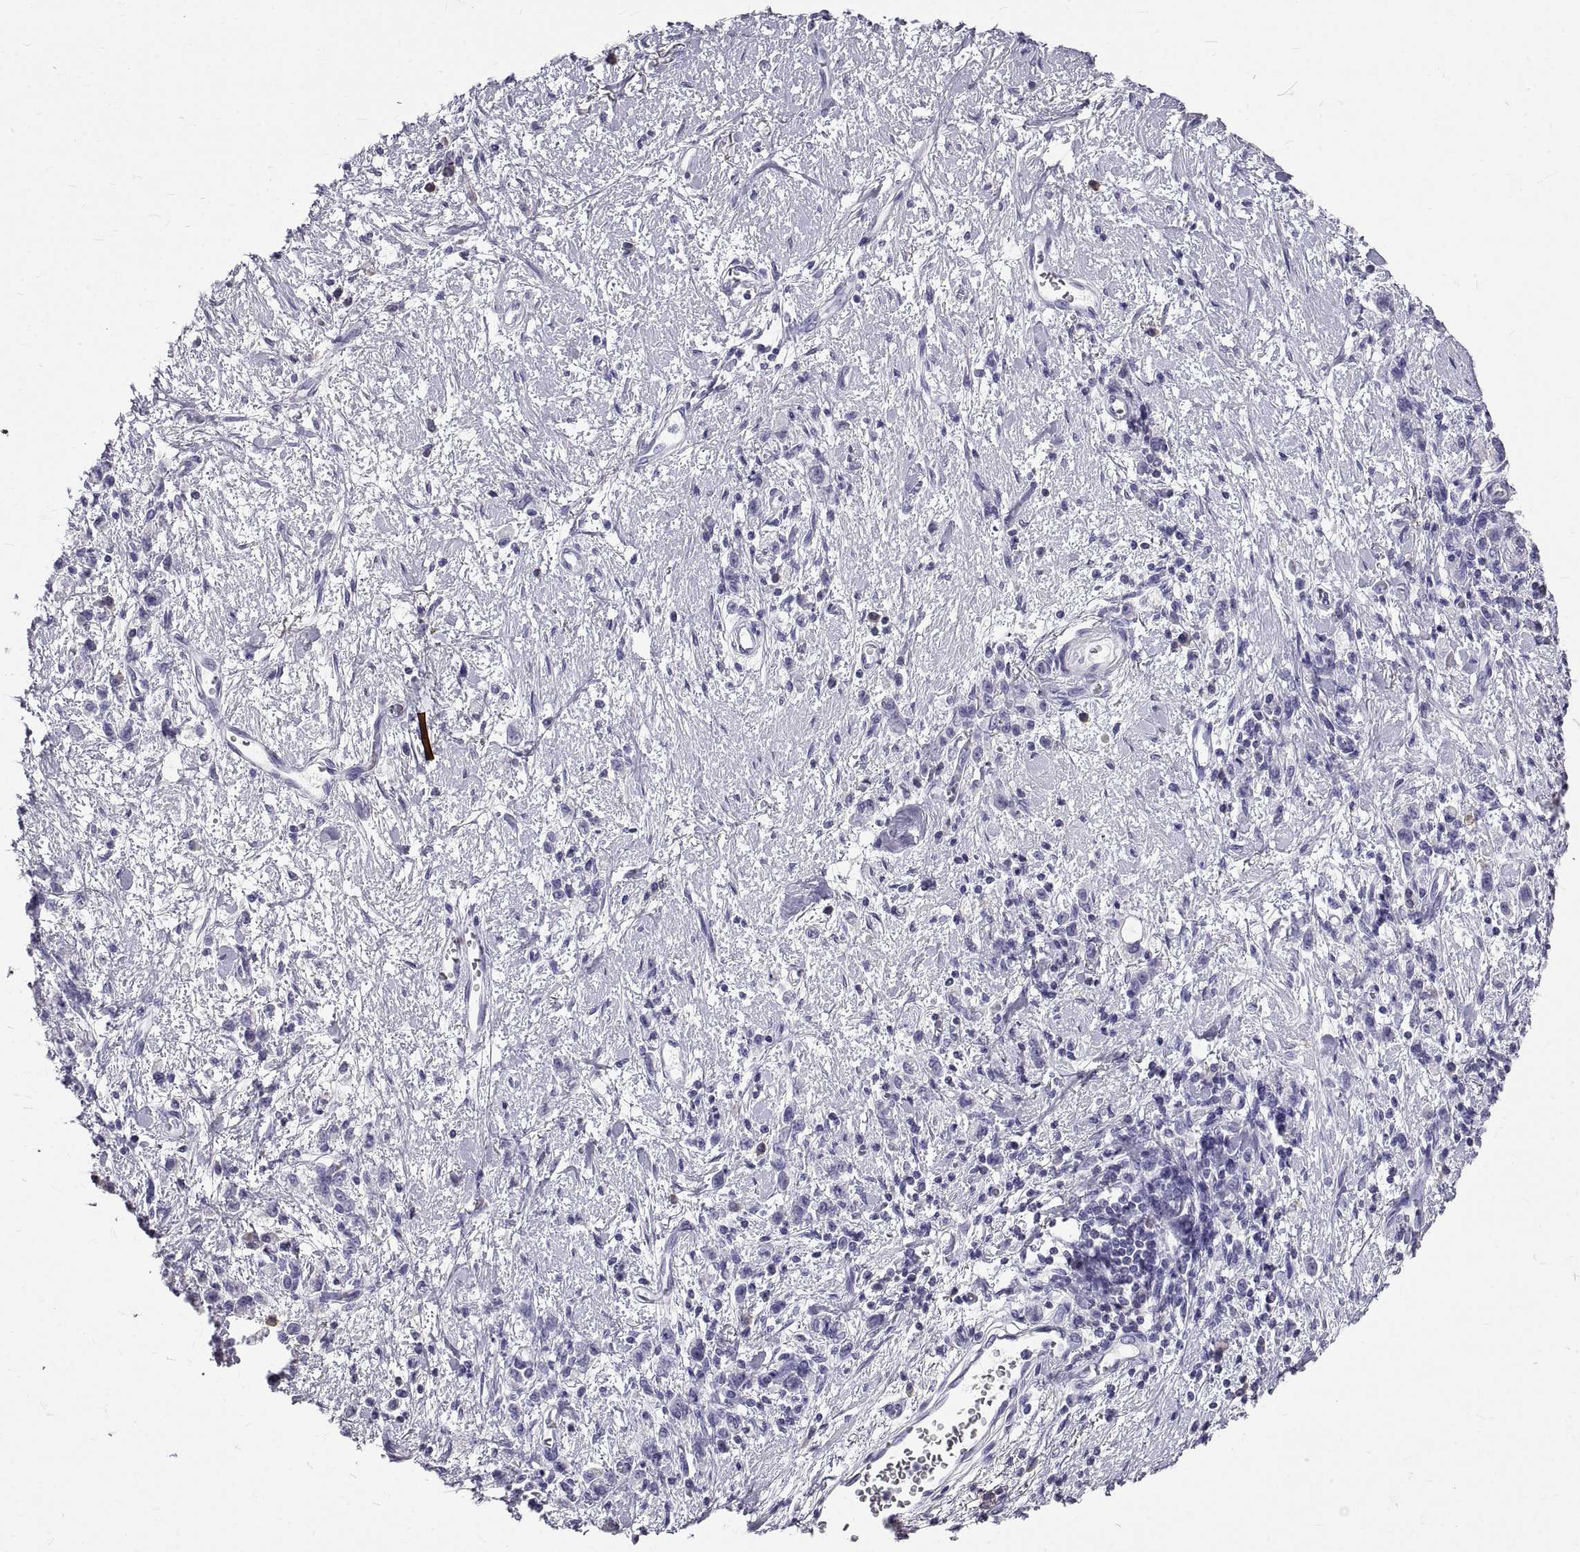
{"staining": {"intensity": "negative", "quantity": "none", "location": "none"}, "tissue": "stomach cancer", "cell_type": "Tumor cells", "image_type": "cancer", "snomed": [{"axis": "morphology", "description": "Adenocarcinoma, NOS"}, {"axis": "topography", "description": "Stomach"}], "caption": "Tumor cells show no significant staining in stomach adenocarcinoma.", "gene": "GNG12", "patient": {"sex": "male", "age": 77}}